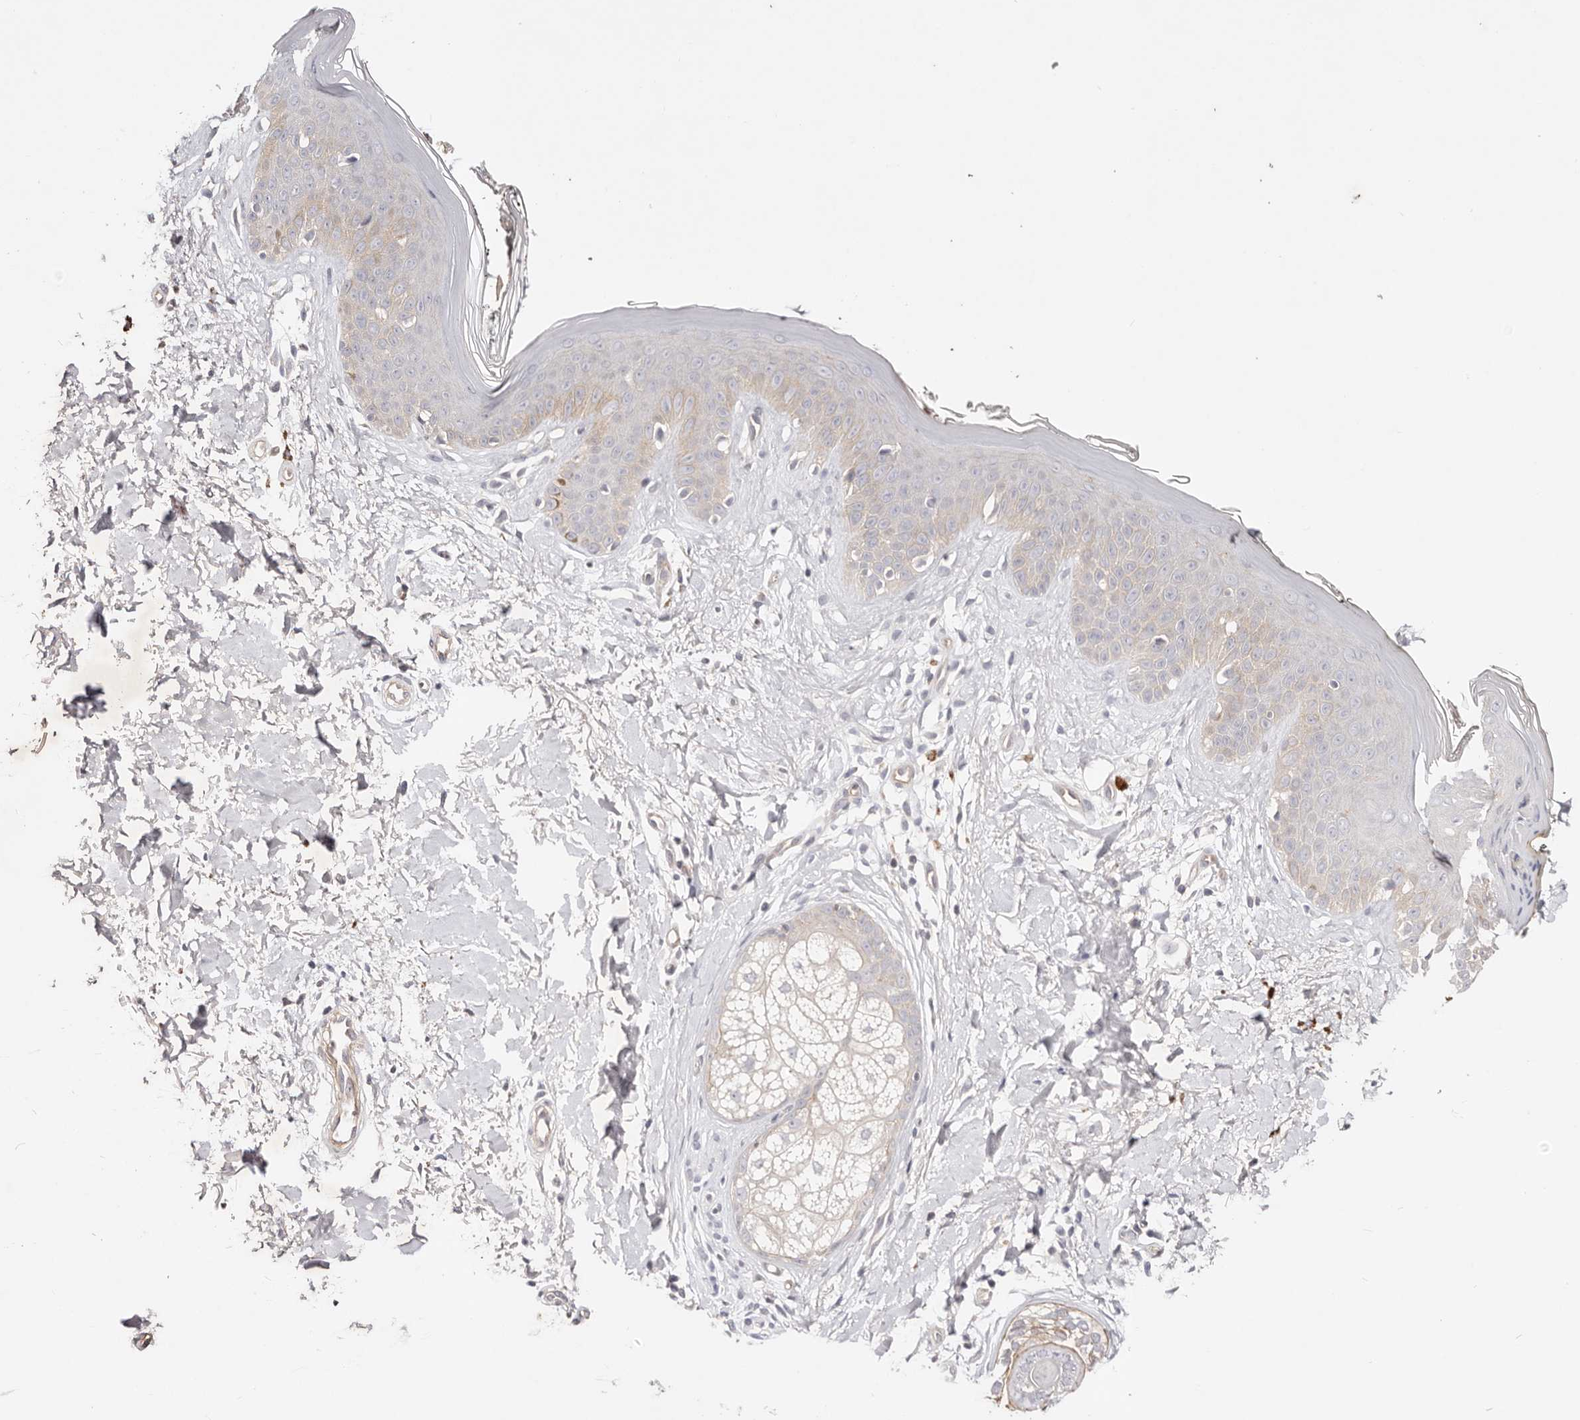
{"staining": {"intensity": "negative", "quantity": "none", "location": "none"}, "tissue": "skin", "cell_type": "Fibroblasts", "image_type": "normal", "snomed": [{"axis": "morphology", "description": "Normal tissue, NOS"}, {"axis": "topography", "description": "Skin"}], "caption": "Fibroblasts show no significant positivity in benign skin.", "gene": "SLC35B2", "patient": {"sex": "female", "age": 64}}